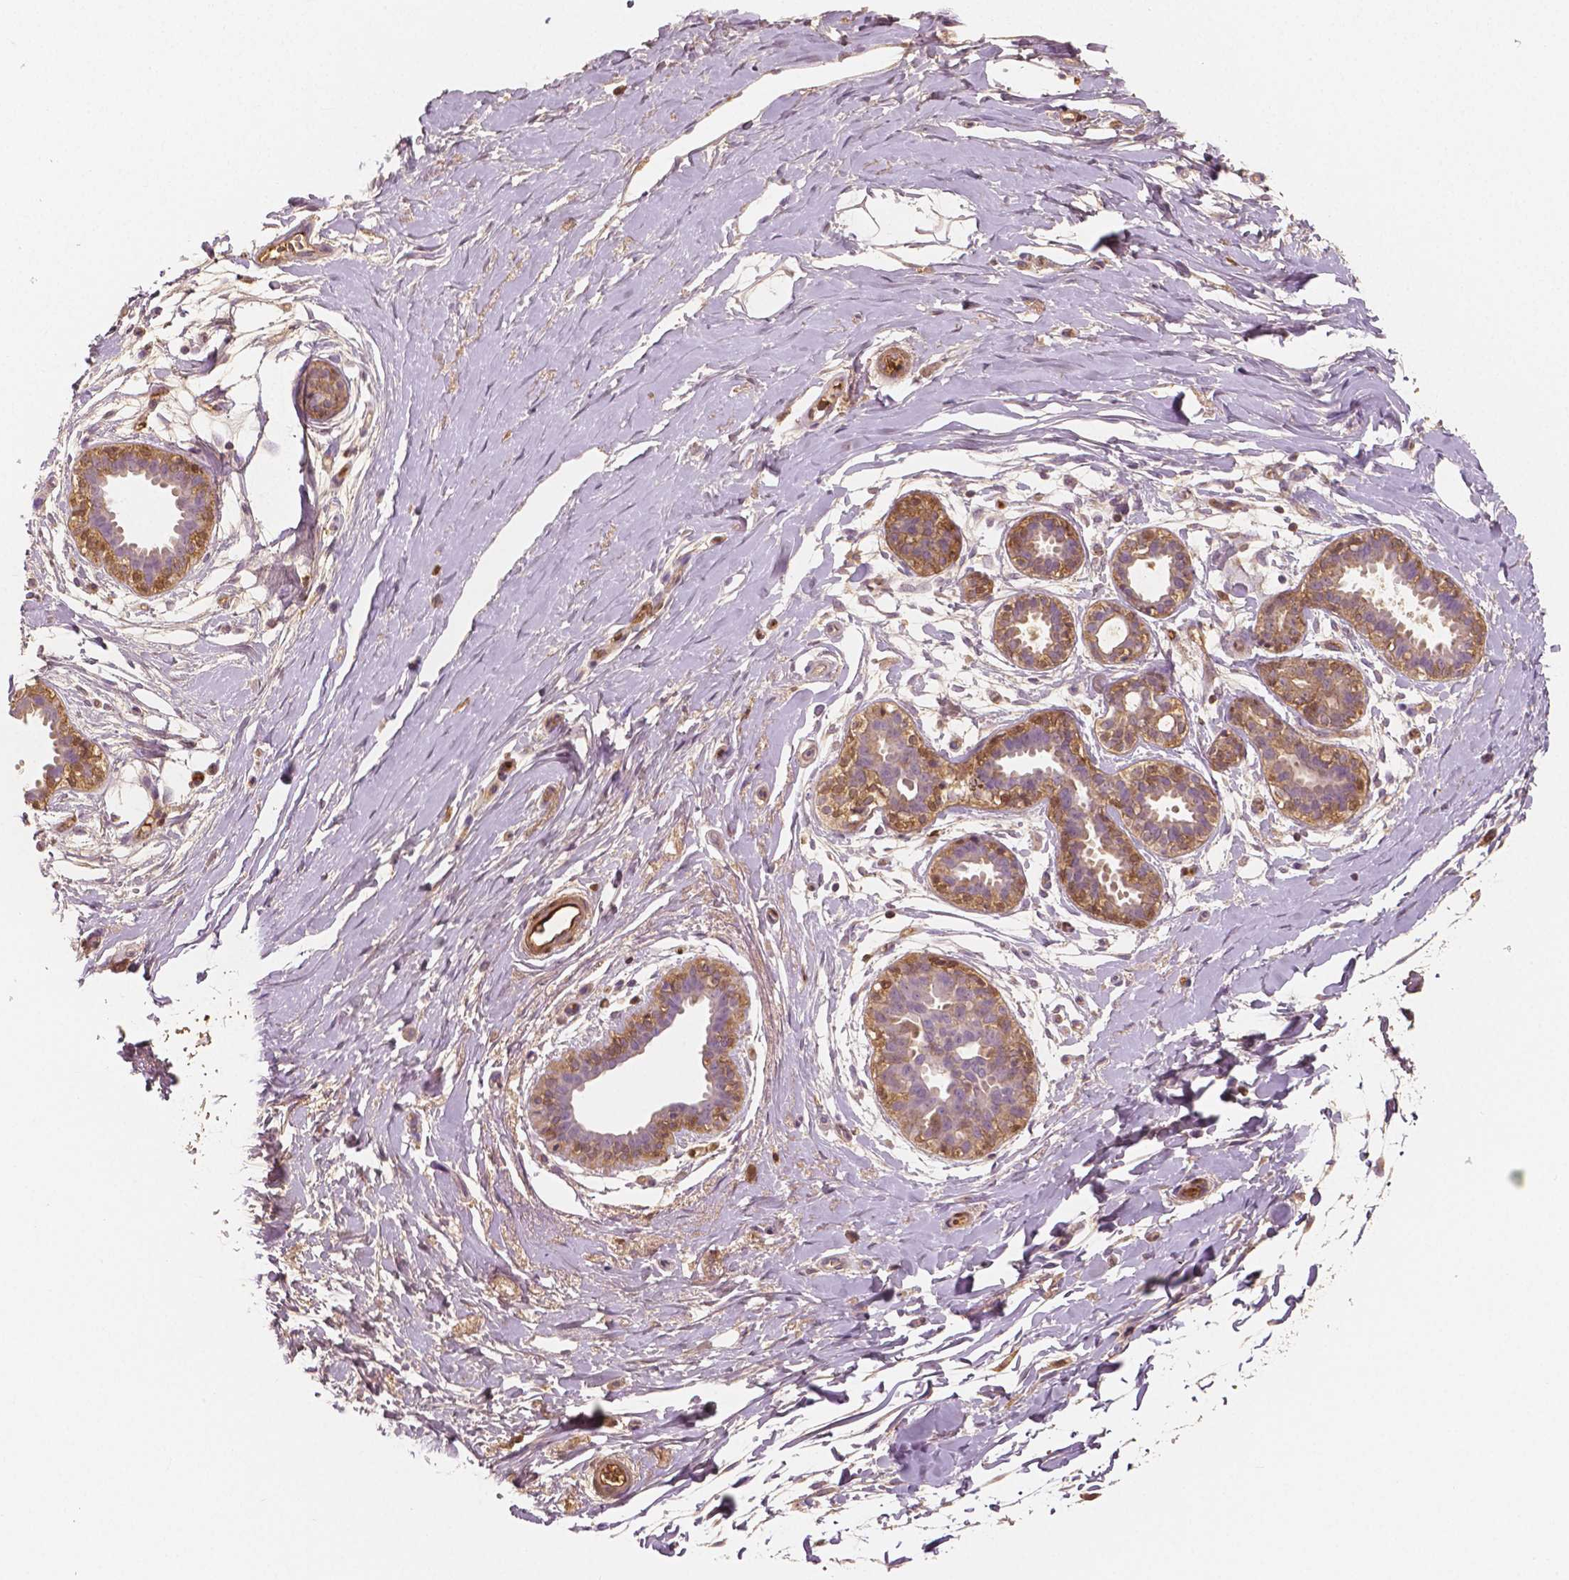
{"staining": {"intensity": "moderate", "quantity": "25%-75%", "location": "cytoplasmic/membranous"}, "tissue": "breast", "cell_type": "Adipocytes", "image_type": "normal", "snomed": [{"axis": "morphology", "description": "Normal tissue, NOS"}, {"axis": "topography", "description": "Breast"}], "caption": "IHC photomicrograph of benign breast: human breast stained using immunohistochemistry exhibits medium levels of moderate protein expression localized specifically in the cytoplasmic/membranous of adipocytes, appearing as a cytoplasmic/membranous brown color.", "gene": "APOA4", "patient": {"sex": "female", "age": 49}}